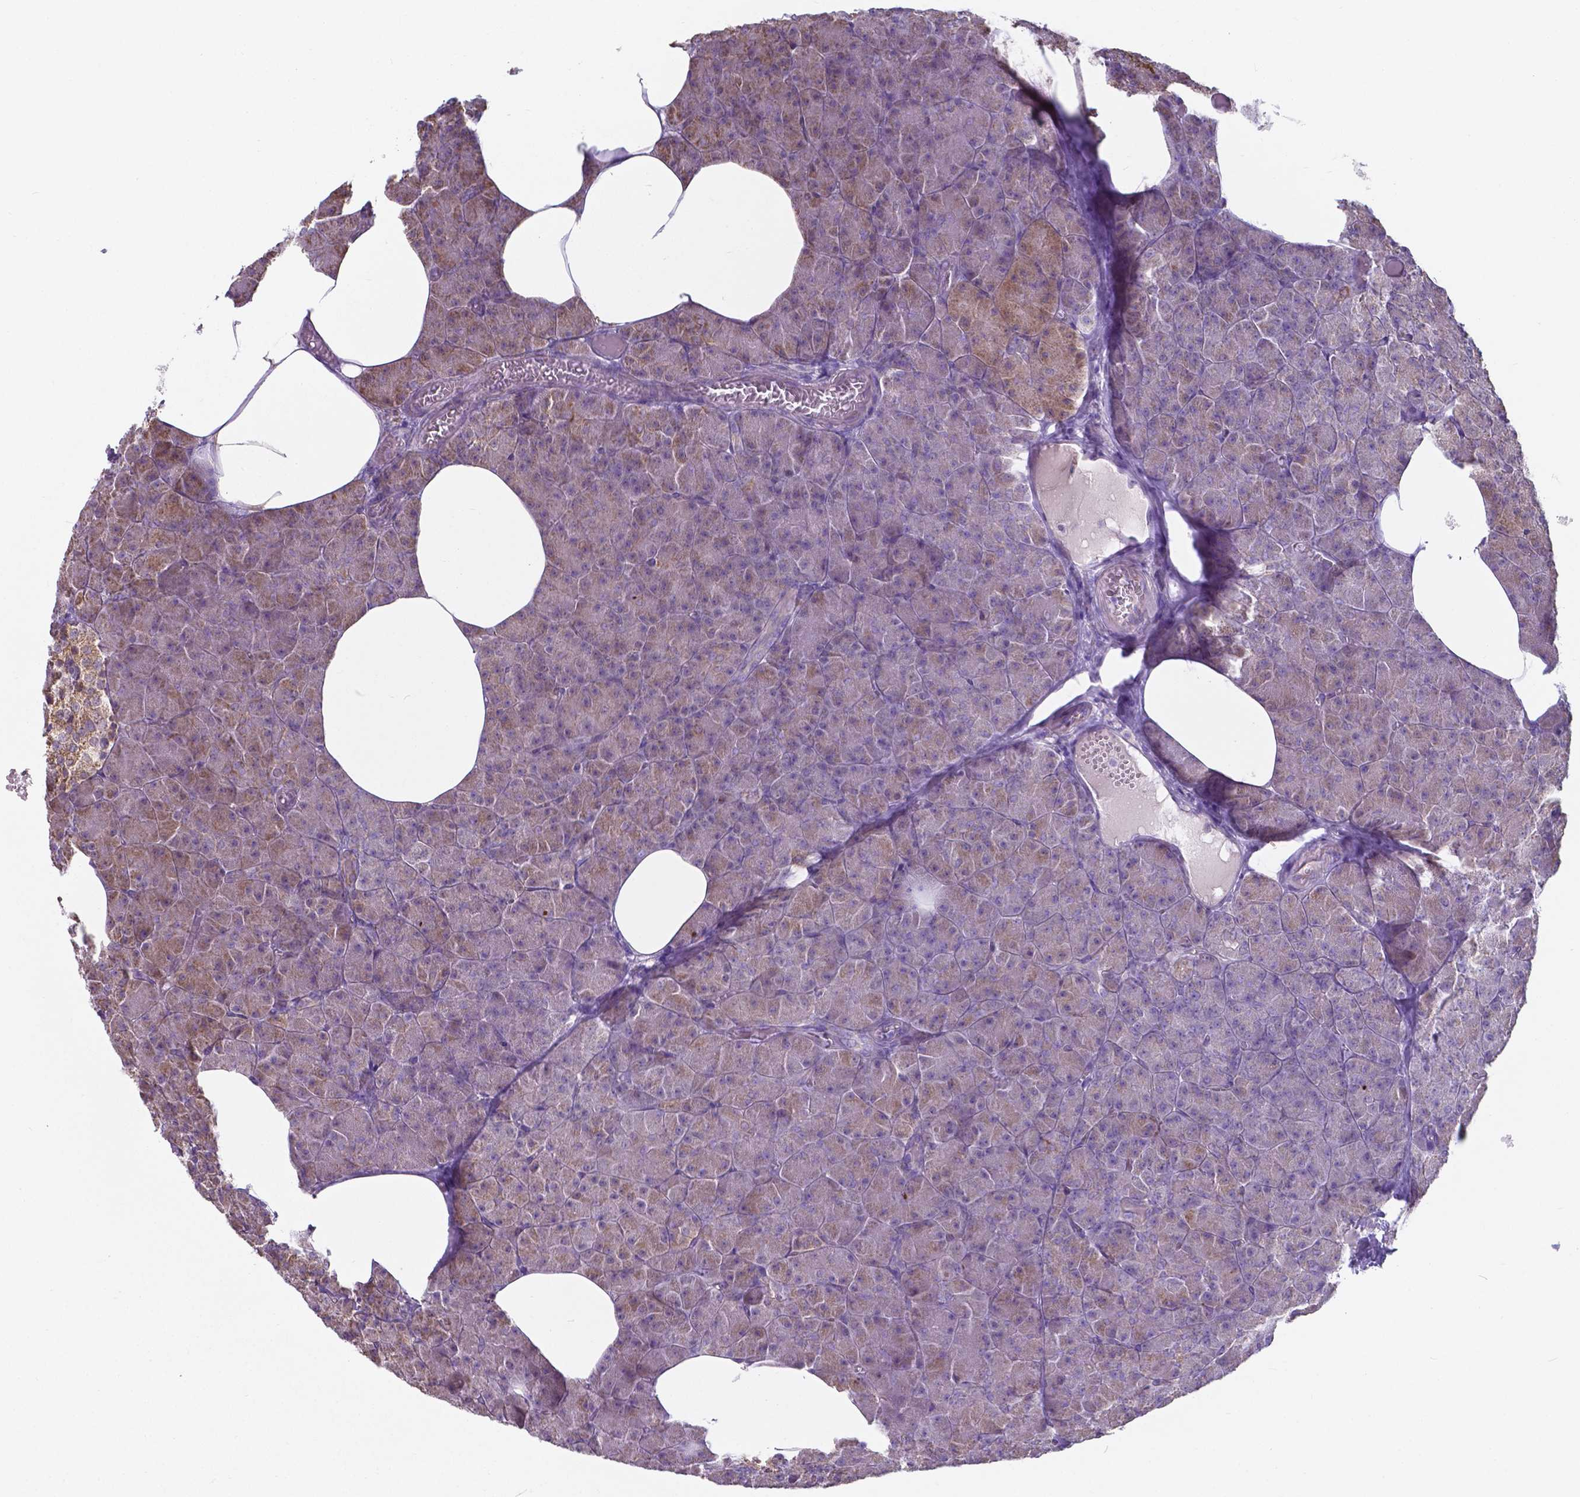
{"staining": {"intensity": "moderate", "quantity": "<25%", "location": "cytoplasmic/membranous"}, "tissue": "pancreas", "cell_type": "Exocrine glandular cells", "image_type": "normal", "snomed": [{"axis": "morphology", "description": "Normal tissue, NOS"}, {"axis": "topography", "description": "Pancreas"}], "caption": "Immunohistochemical staining of unremarkable human pancreas demonstrates <25% levels of moderate cytoplasmic/membranous protein expression in approximately <25% of exocrine glandular cells.", "gene": "FAM114A1", "patient": {"sex": "female", "age": 45}}